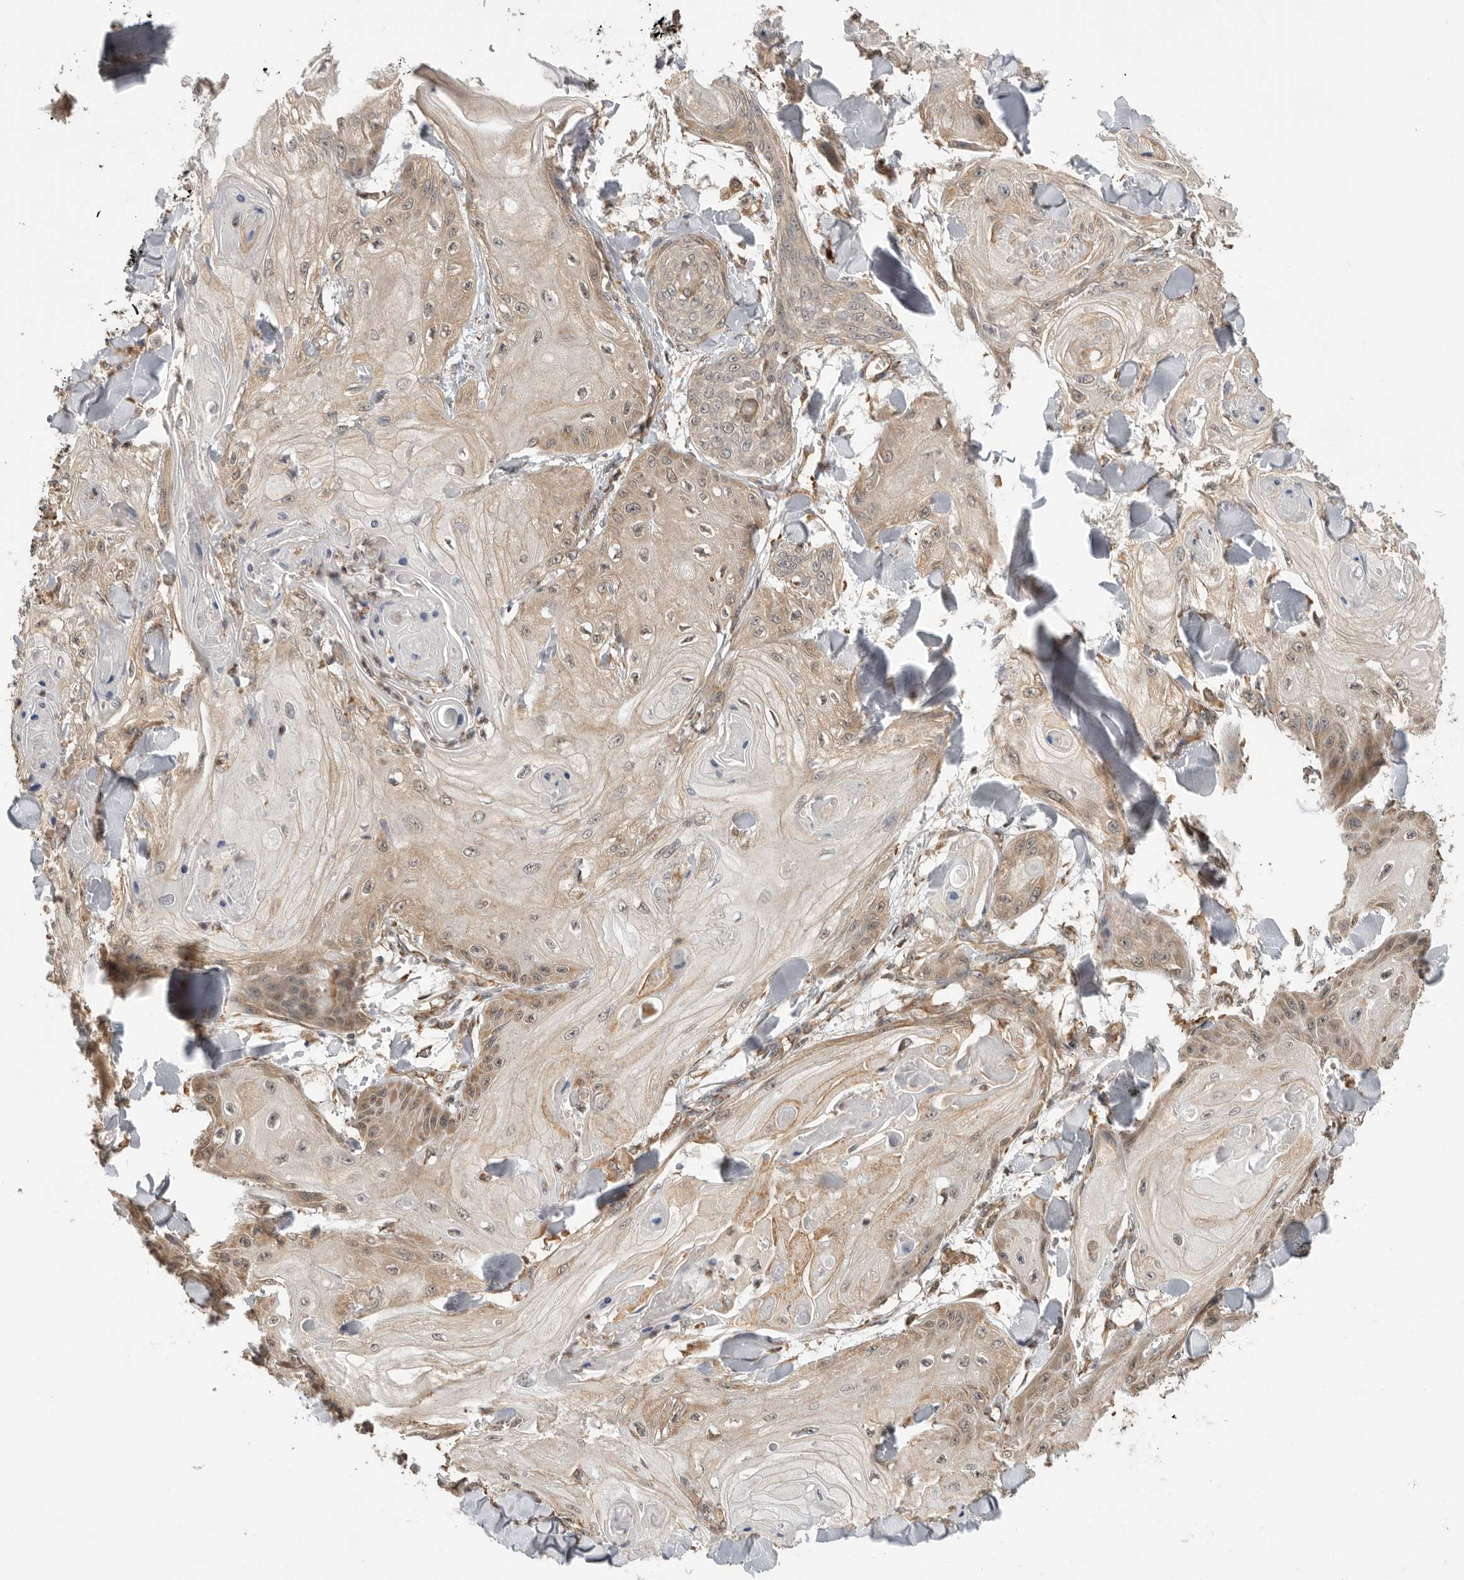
{"staining": {"intensity": "moderate", "quantity": ">75%", "location": "cytoplasmic/membranous,nuclear"}, "tissue": "skin cancer", "cell_type": "Tumor cells", "image_type": "cancer", "snomed": [{"axis": "morphology", "description": "Squamous cell carcinoma, NOS"}, {"axis": "topography", "description": "Skin"}], "caption": "Tumor cells demonstrate medium levels of moderate cytoplasmic/membranous and nuclear positivity in about >75% of cells in skin cancer (squamous cell carcinoma).", "gene": "CDC42BPB", "patient": {"sex": "male", "age": 74}}